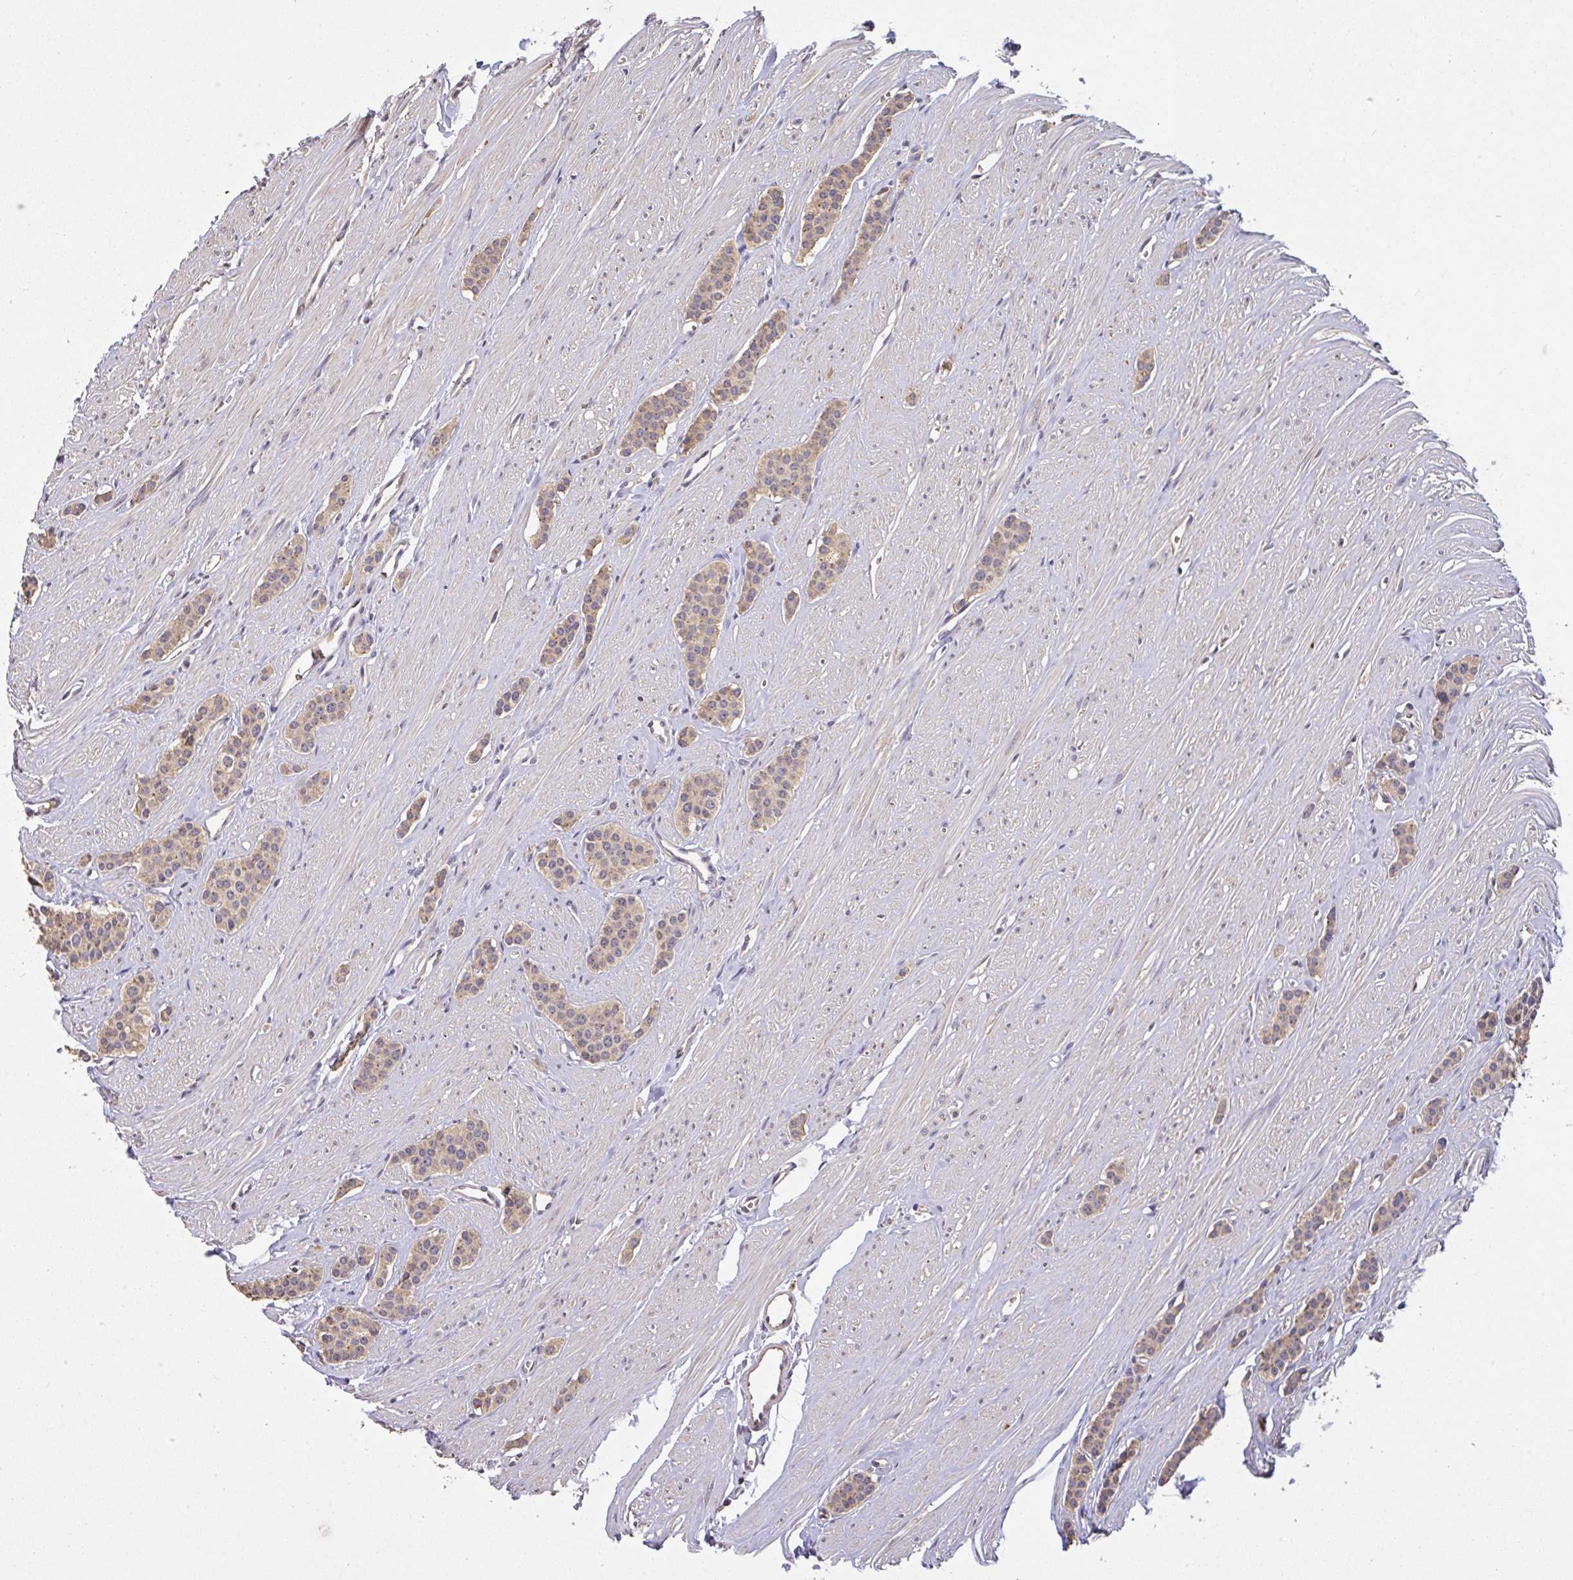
{"staining": {"intensity": "weak", "quantity": "25%-75%", "location": "cytoplasmic/membranous"}, "tissue": "carcinoid", "cell_type": "Tumor cells", "image_type": "cancer", "snomed": [{"axis": "morphology", "description": "Carcinoid, malignant, NOS"}, {"axis": "topography", "description": "Small intestine"}], "caption": "The micrograph displays immunohistochemical staining of carcinoid. There is weak cytoplasmic/membranous expression is seen in about 25%-75% of tumor cells.", "gene": "C1QTNF9B", "patient": {"sex": "male", "age": 60}}